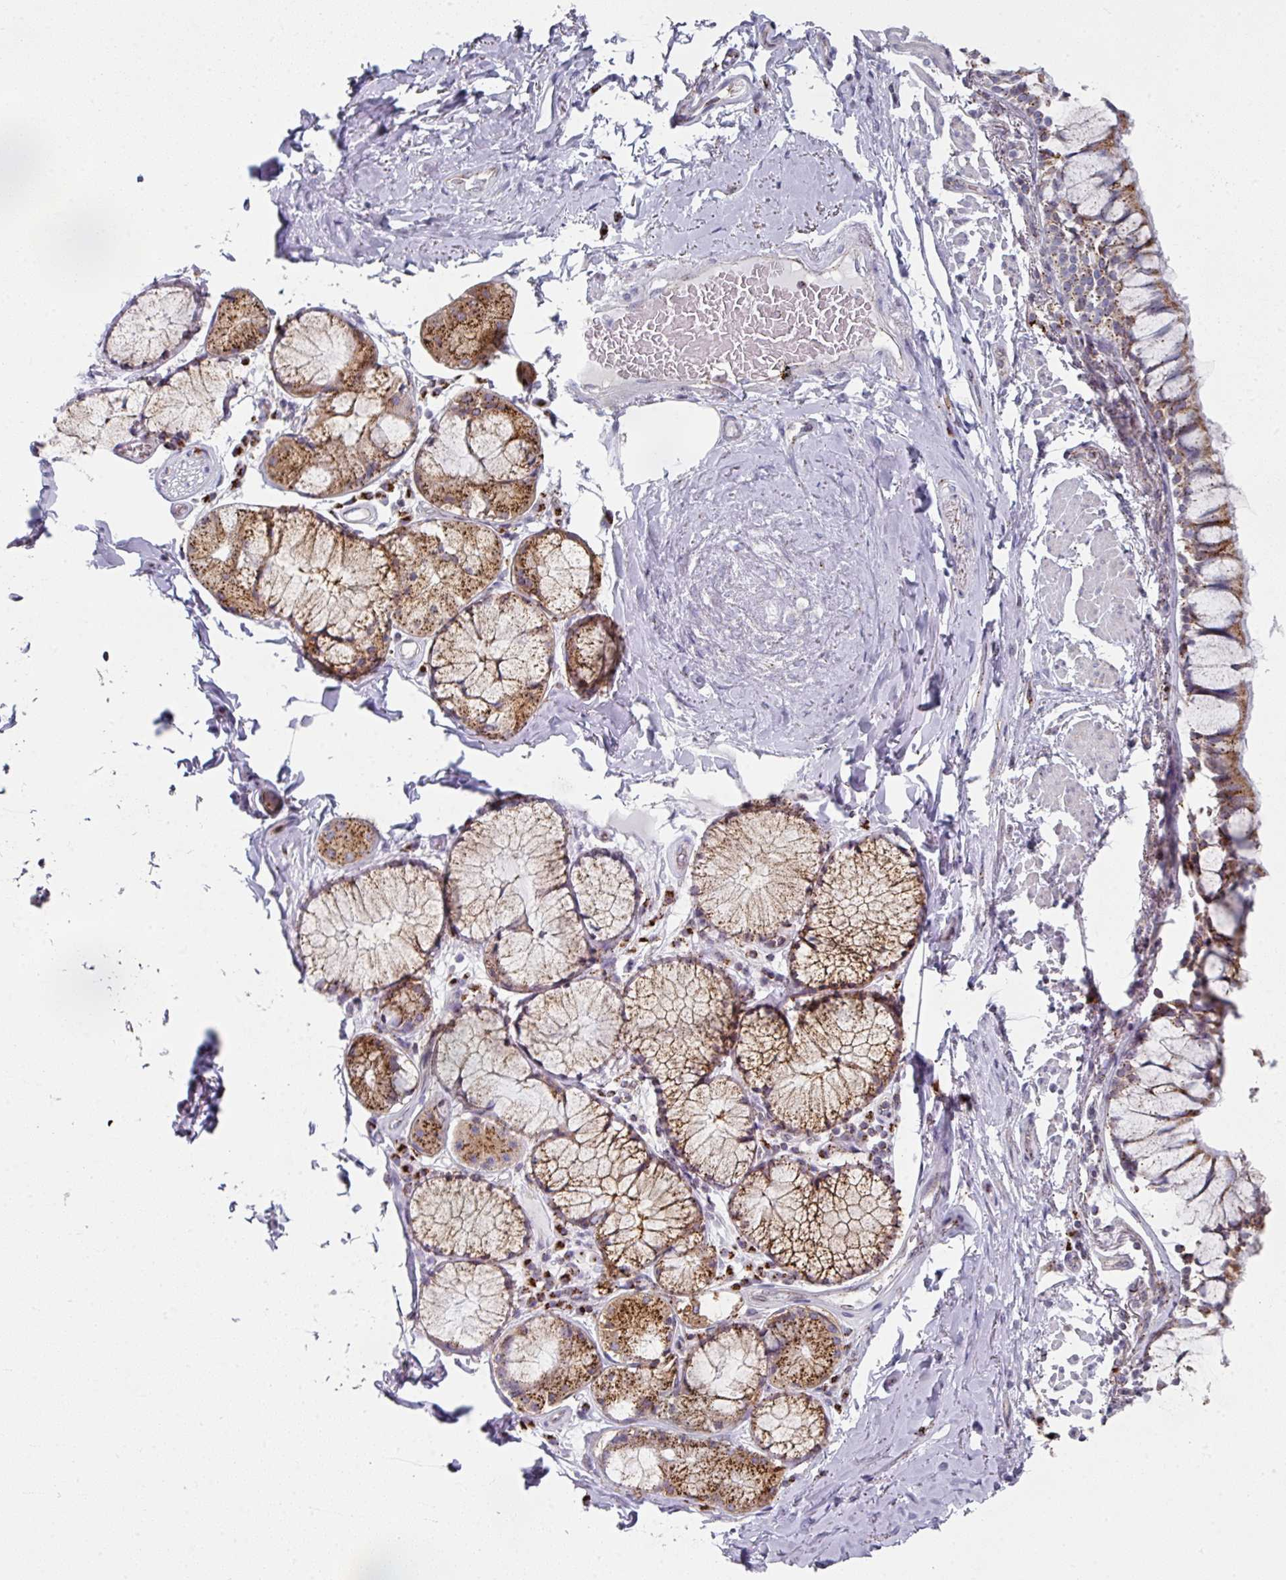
{"staining": {"intensity": "strong", "quantity": "25%-75%", "location": "cytoplasmic/membranous"}, "tissue": "bronchus", "cell_type": "Respiratory epithelial cells", "image_type": "normal", "snomed": [{"axis": "morphology", "description": "Normal tissue, NOS"}, {"axis": "topography", "description": "Bronchus"}], "caption": "A brown stain labels strong cytoplasmic/membranous staining of a protein in respiratory epithelial cells of unremarkable bronchus. Using DAB (3,3'-diaminobenzidine) (brown) and hematoxylin (blue) stains, captured at high magnification using brightfield microscopy.", "gene": "CCDC85B", "patient": {"sex": "male", "age": 70}}